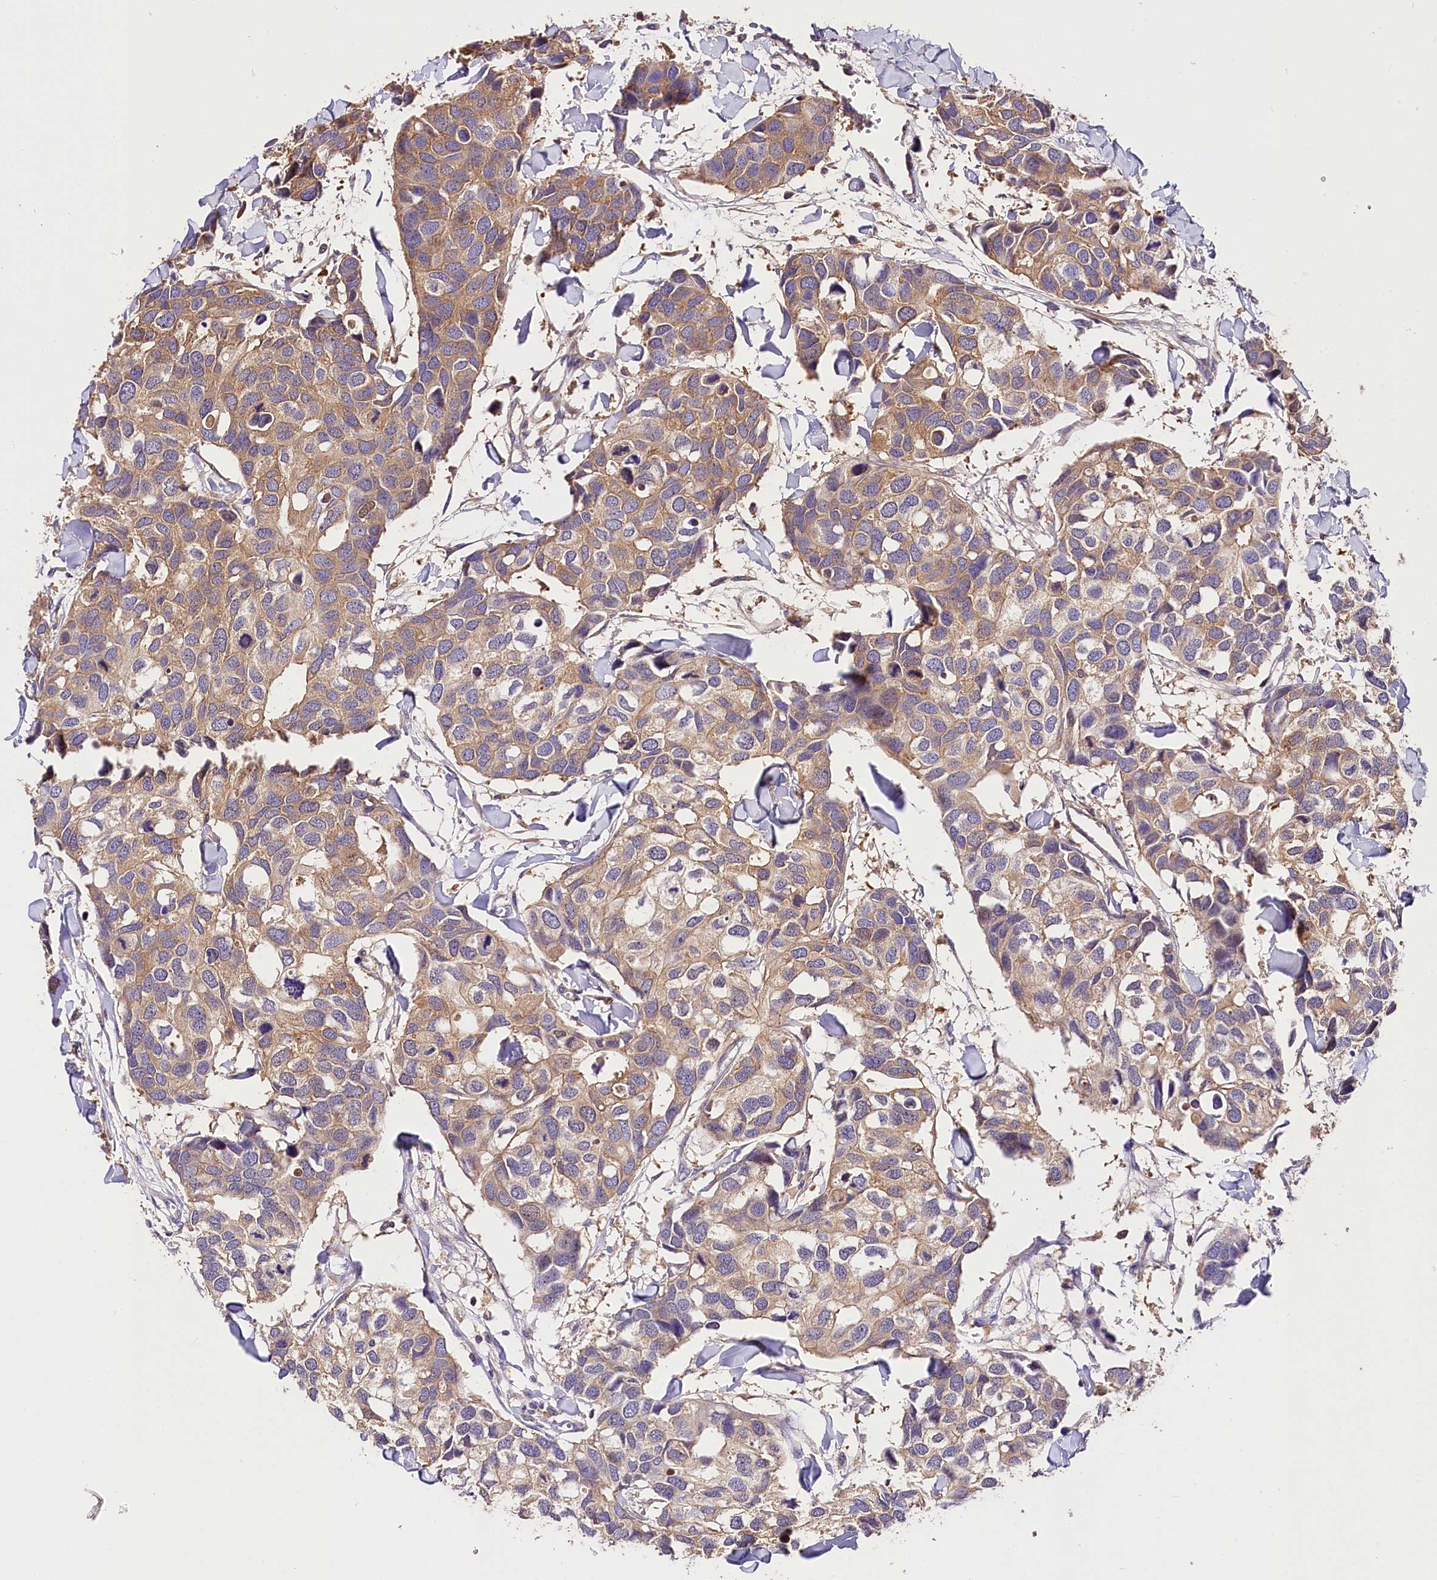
{"staining": {"intensity": "weak", "quantity": "25%-75%", "location": "cytoplasmic/membranous"}, "tissue": "breast cancer", "cell_type": "Tumor cells", "image_type": "cancer", "snomed": [{"axis": "morphology", "description": "Duct carcinoma"}, {"axis": "topography", "description": "Breast"}], "caption": "Immunohistochemistry (IHC) of human breast cancer (infiltrating ductal carcinoma) demonstrates low levels of weak cytoplasmic/membranous positivity in about 25%-75% of tumor cells. The staining was performed using DAB (3,3'-diaminobenzidine) to visualize the protein expression in brown, while the nuclei were stained in blue with hematoxylin (Magnification: 20x).", "gene": "ARMC6", "patient": {"sex": "female", "age": 83}}